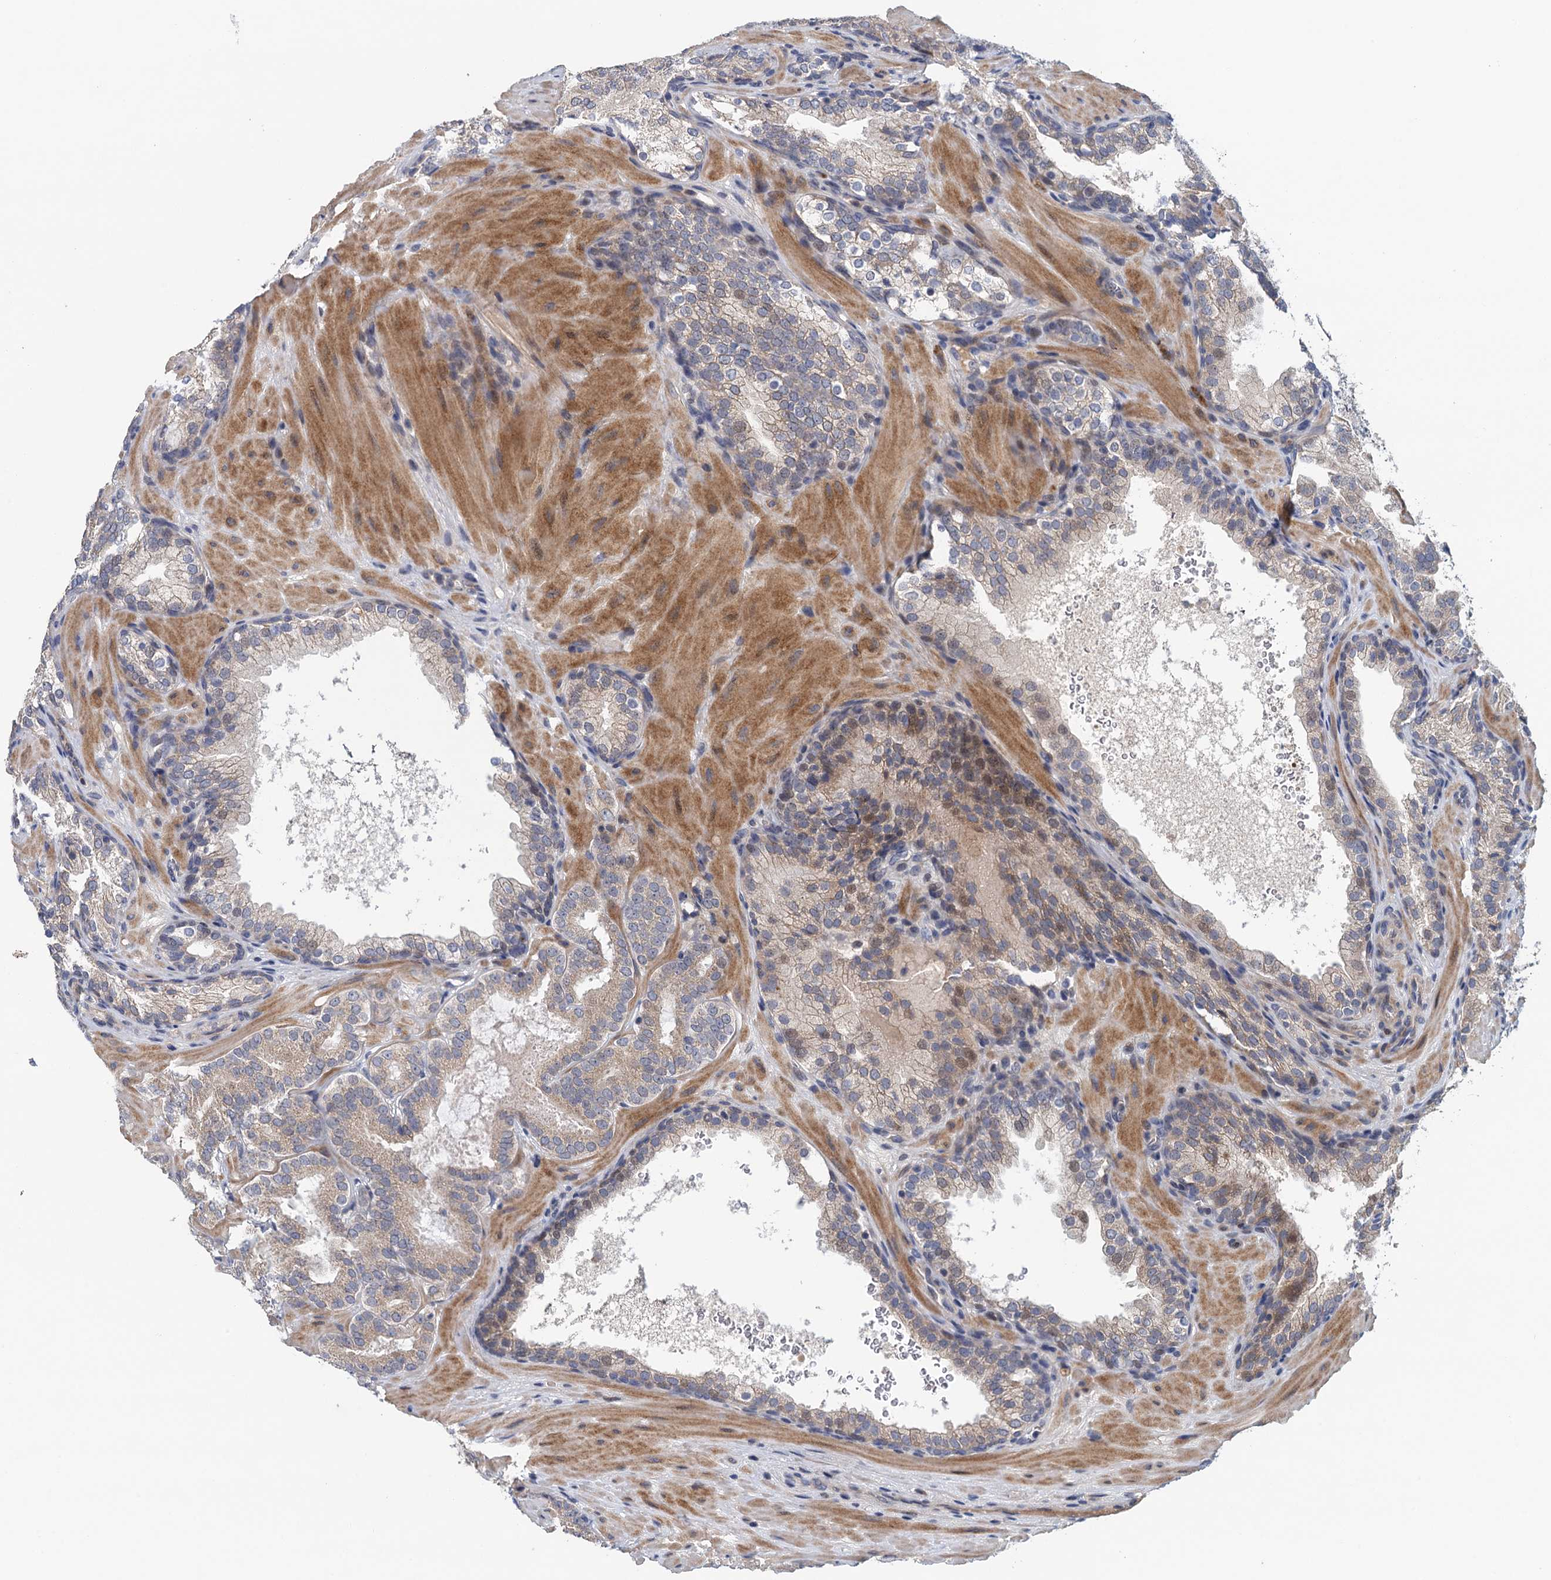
{"staining": {"intensity": "negative", "quantity": "none", "location": "none"}, "tissue": "prostate cancer", "cell_type": "Tumor cells", "image_type": "cancer", "snomed": [{"axis": "morphology", "description": "Adenocarcinoma, High grade"}, {"axis": "topography", "description": "Prostate"}], "caption": "Immunohistochemical staining of adenocarcinoma (high-grade) (prostate) shows no significant expression in tumor cells.", "gene": "MDM1", "patient": {"sex": "male", "age": 60}}